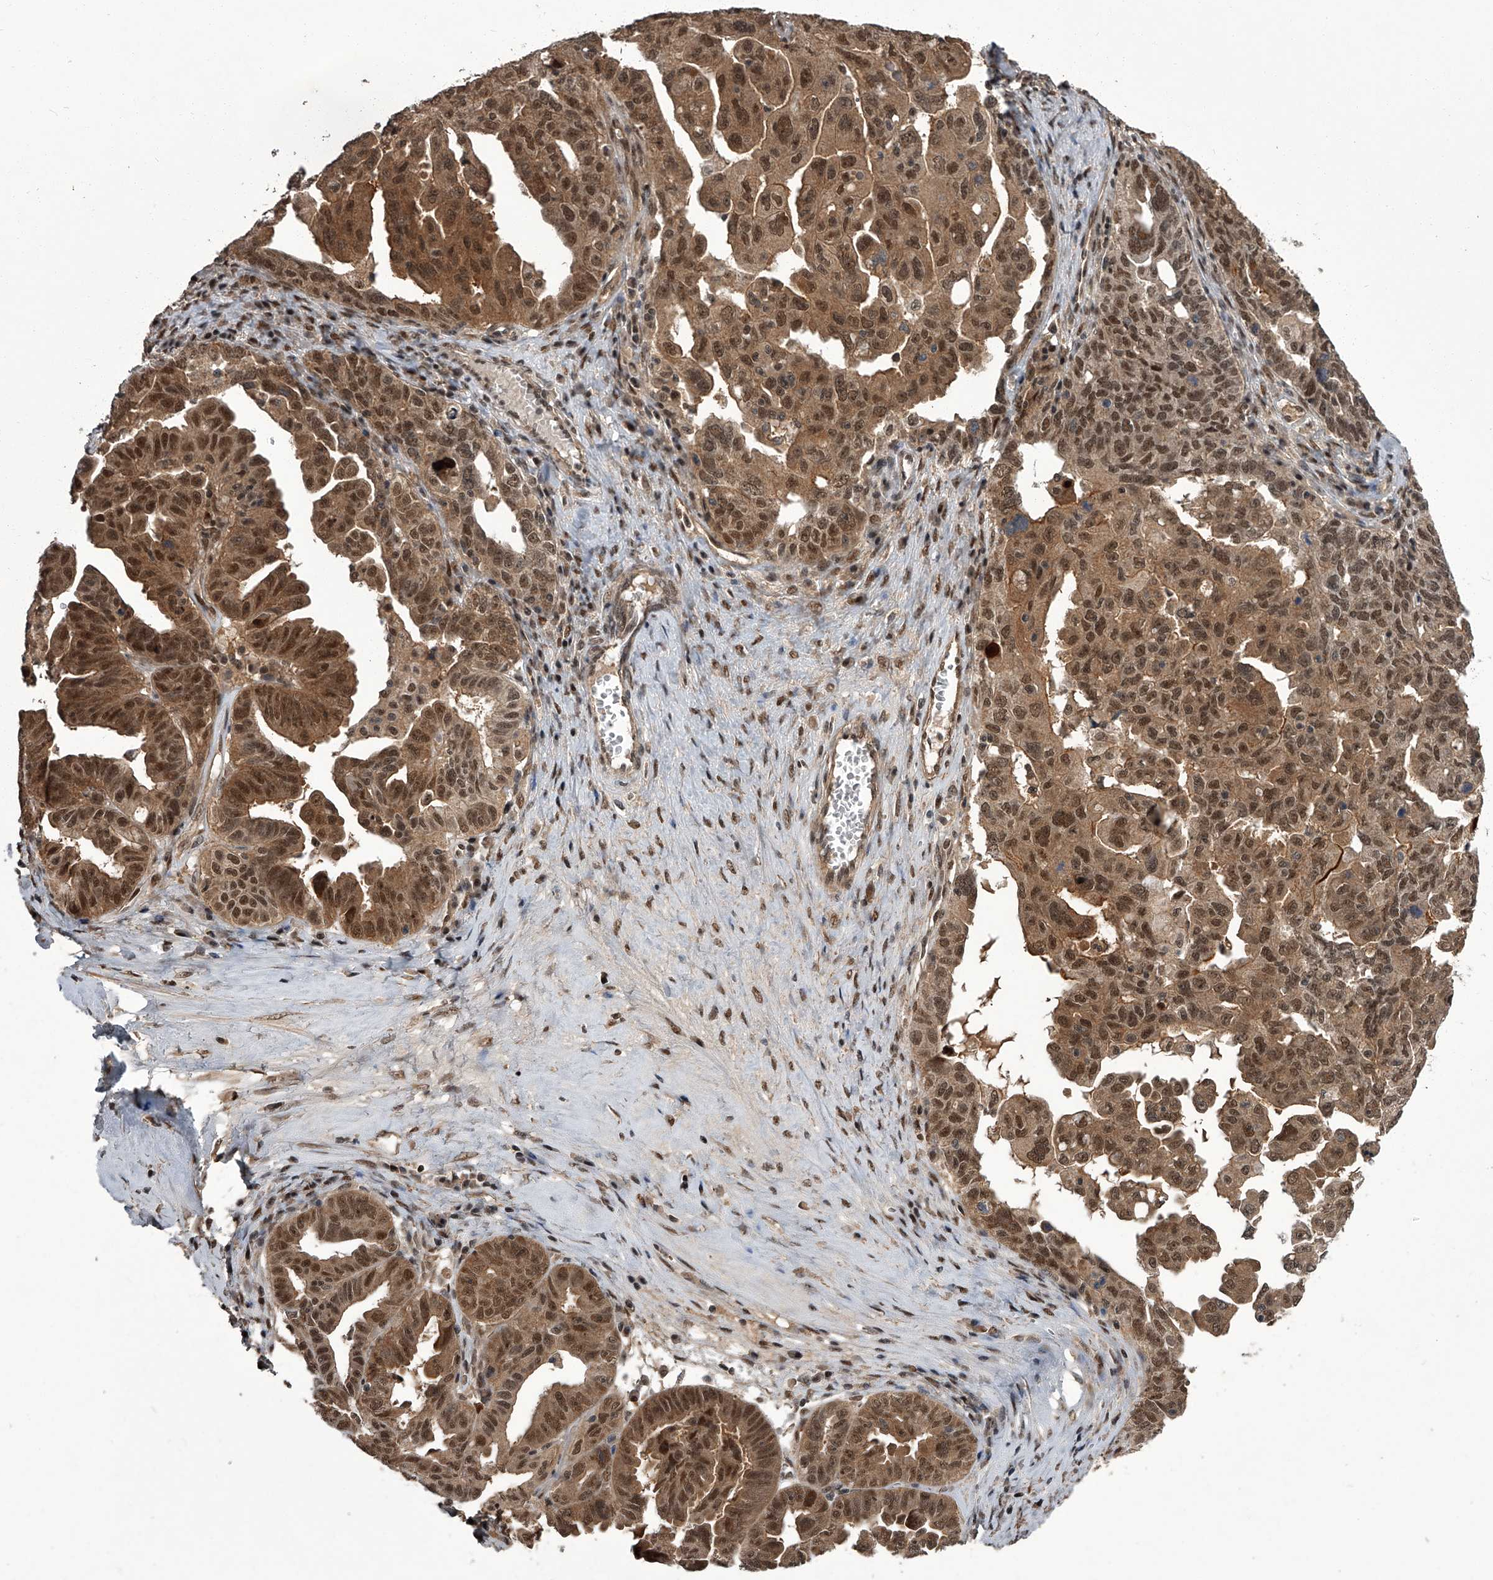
{"staining": {"intensity": "moderate", "quantity": ">75%", "location": "cytoplasmic/membranous,nuclear"}, "tissue": "ovarian cancer", "cell_type": "Tumor cells", "image_type": "cancer", "snomed": [{"axis": "morphology", "description": "Carcinoma, endometroid"}, {"axis": "topography", "description": "Ovary"}], "caption": "An image of human endometroid carcinoma (ovarian) stained for a protein demonstrates moderate cytoplasmic/membranous and nuclear brown staining in tumor cells. (DAB IHC, brown staining for protein, blue staining for nuclei).", "gene": "SLC12A8", "patient": {"sex": "female", "age": 62}}